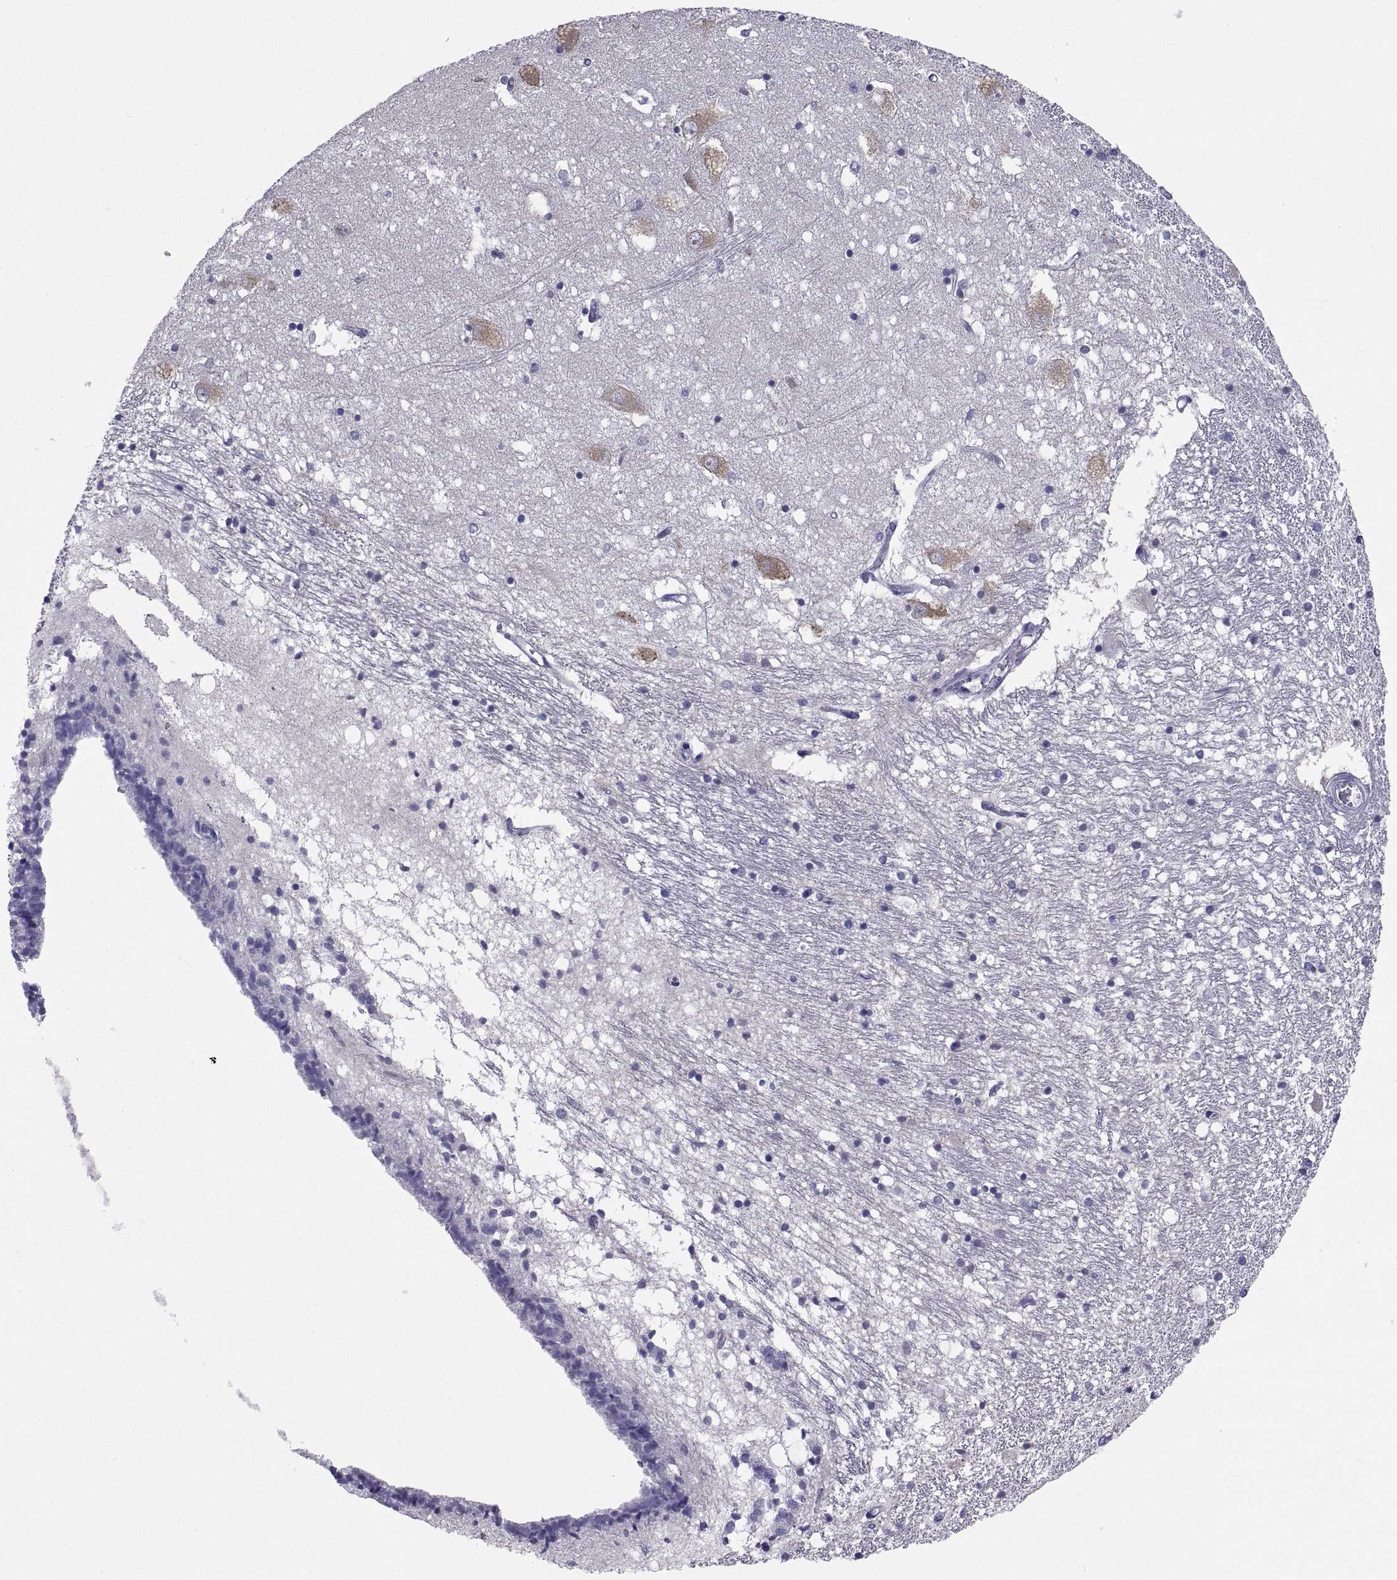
{"staining": {"intensity": "negative", "quantity": "none", "location": "none"}, "tissue": "caudate", "cell_type": "Glial cells", "image_type": "normal", "snomed": [{"axis": "morphology", "description": "Normal tissue, NOS"}, {"axis": "topography", "description": "Lateral ventricle wall"}], "caption": "There is no significant positivity in glial cells of caudate.", "gene": "ERO1A", "patient": {"sex": "female", "age": 71}}